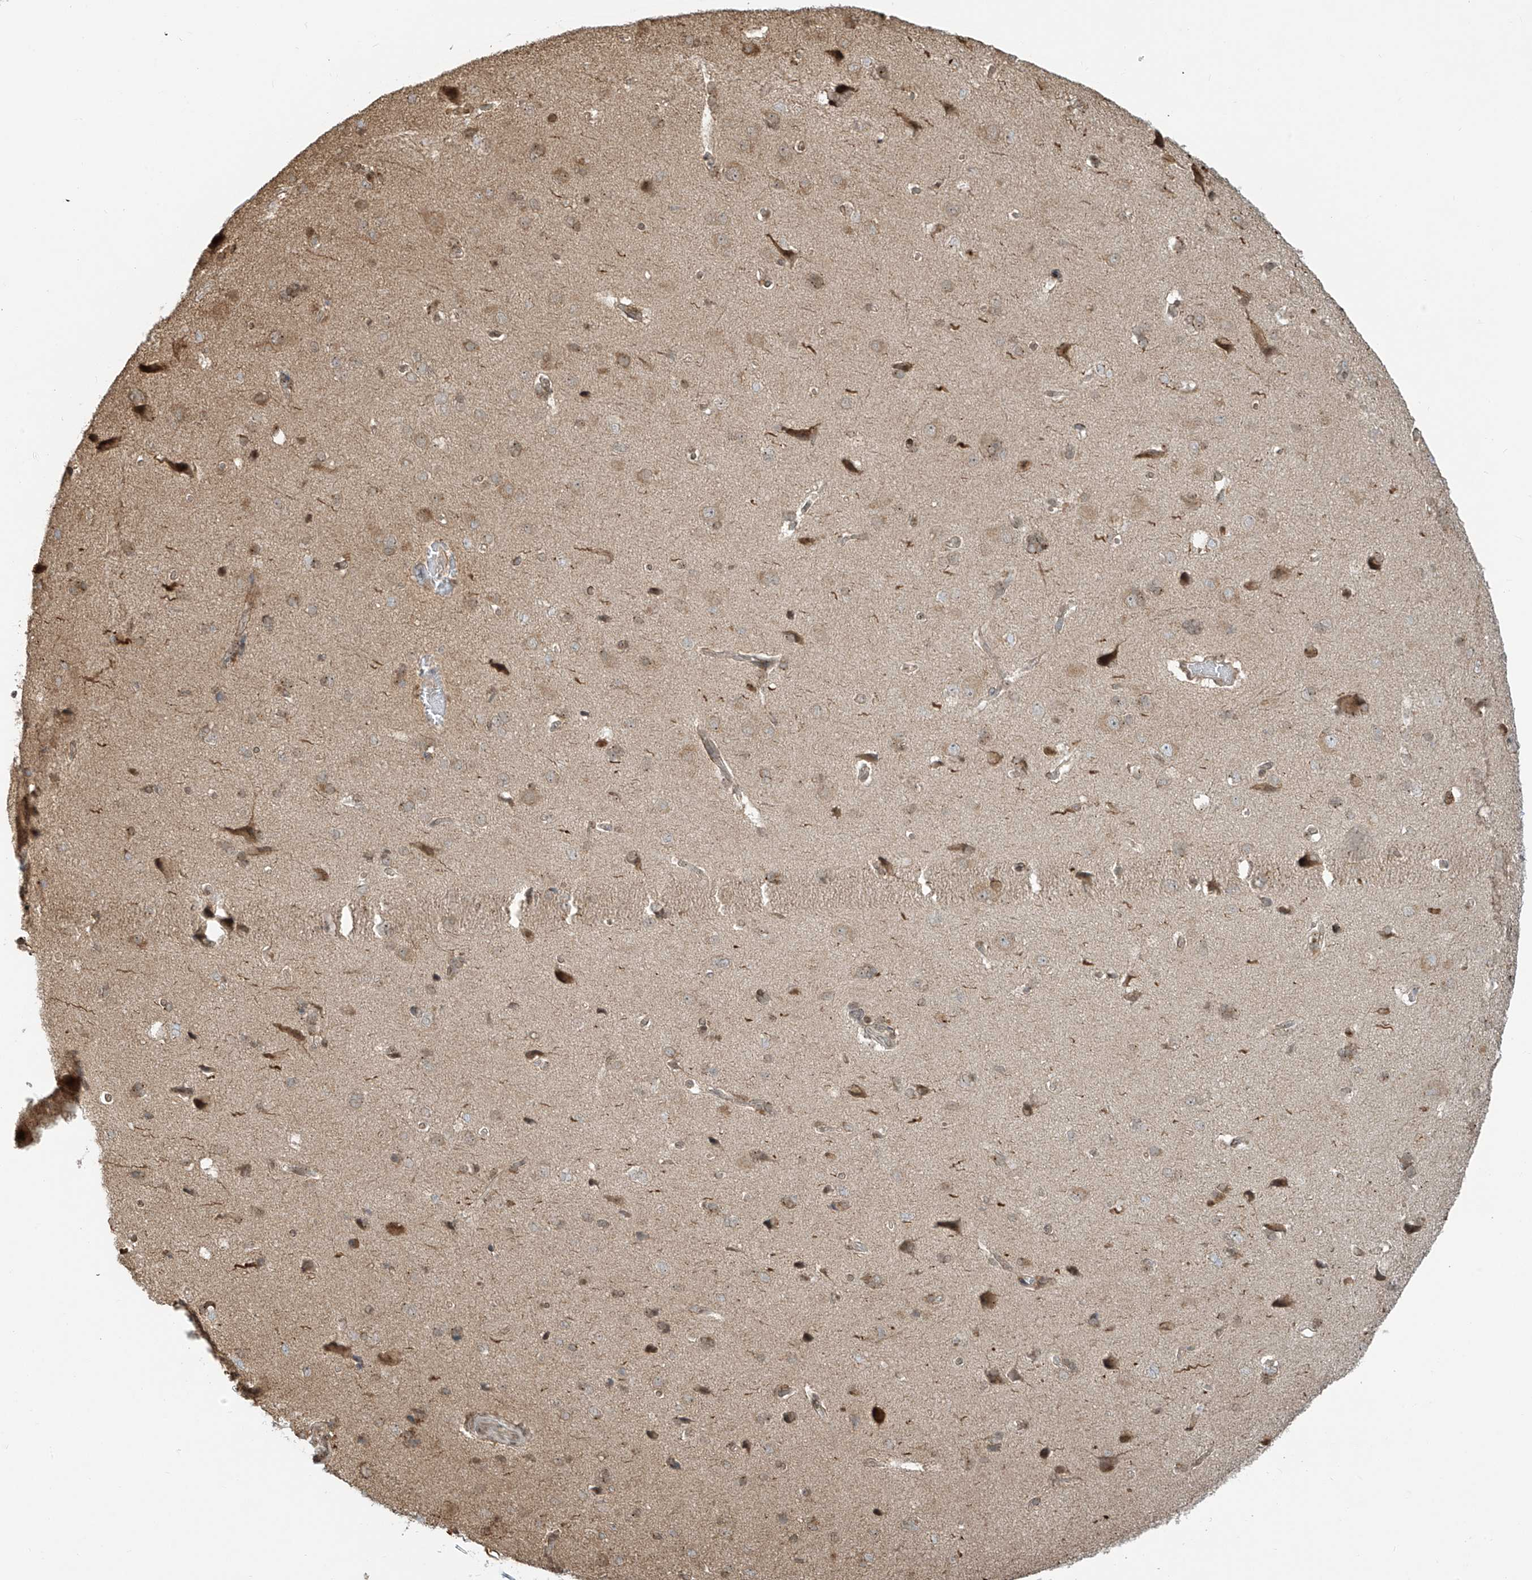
{"staining": {"intensity": "weak", "quantity": "25%-75%", "location": "cytoplasmic/membranous"}, "tissue": "cerebral cortex", "cell_type": "Endothelial cells", "image_type": "normal", "snomed": [{"axis": "morphology", "description": "Normal tissue, NOS"}, {"axis": "topography", "description": "Cerebral cortex"}], "caption": "The immunohistochemical stain shows weak cytoplasmic/membranous expression in endothelial cells of benign cerebral cortex. (Brightfield microscopy of DAB IHC at high magnification).", "gene": "VMP1", "patient": {"sex": "male", "age": 62}}